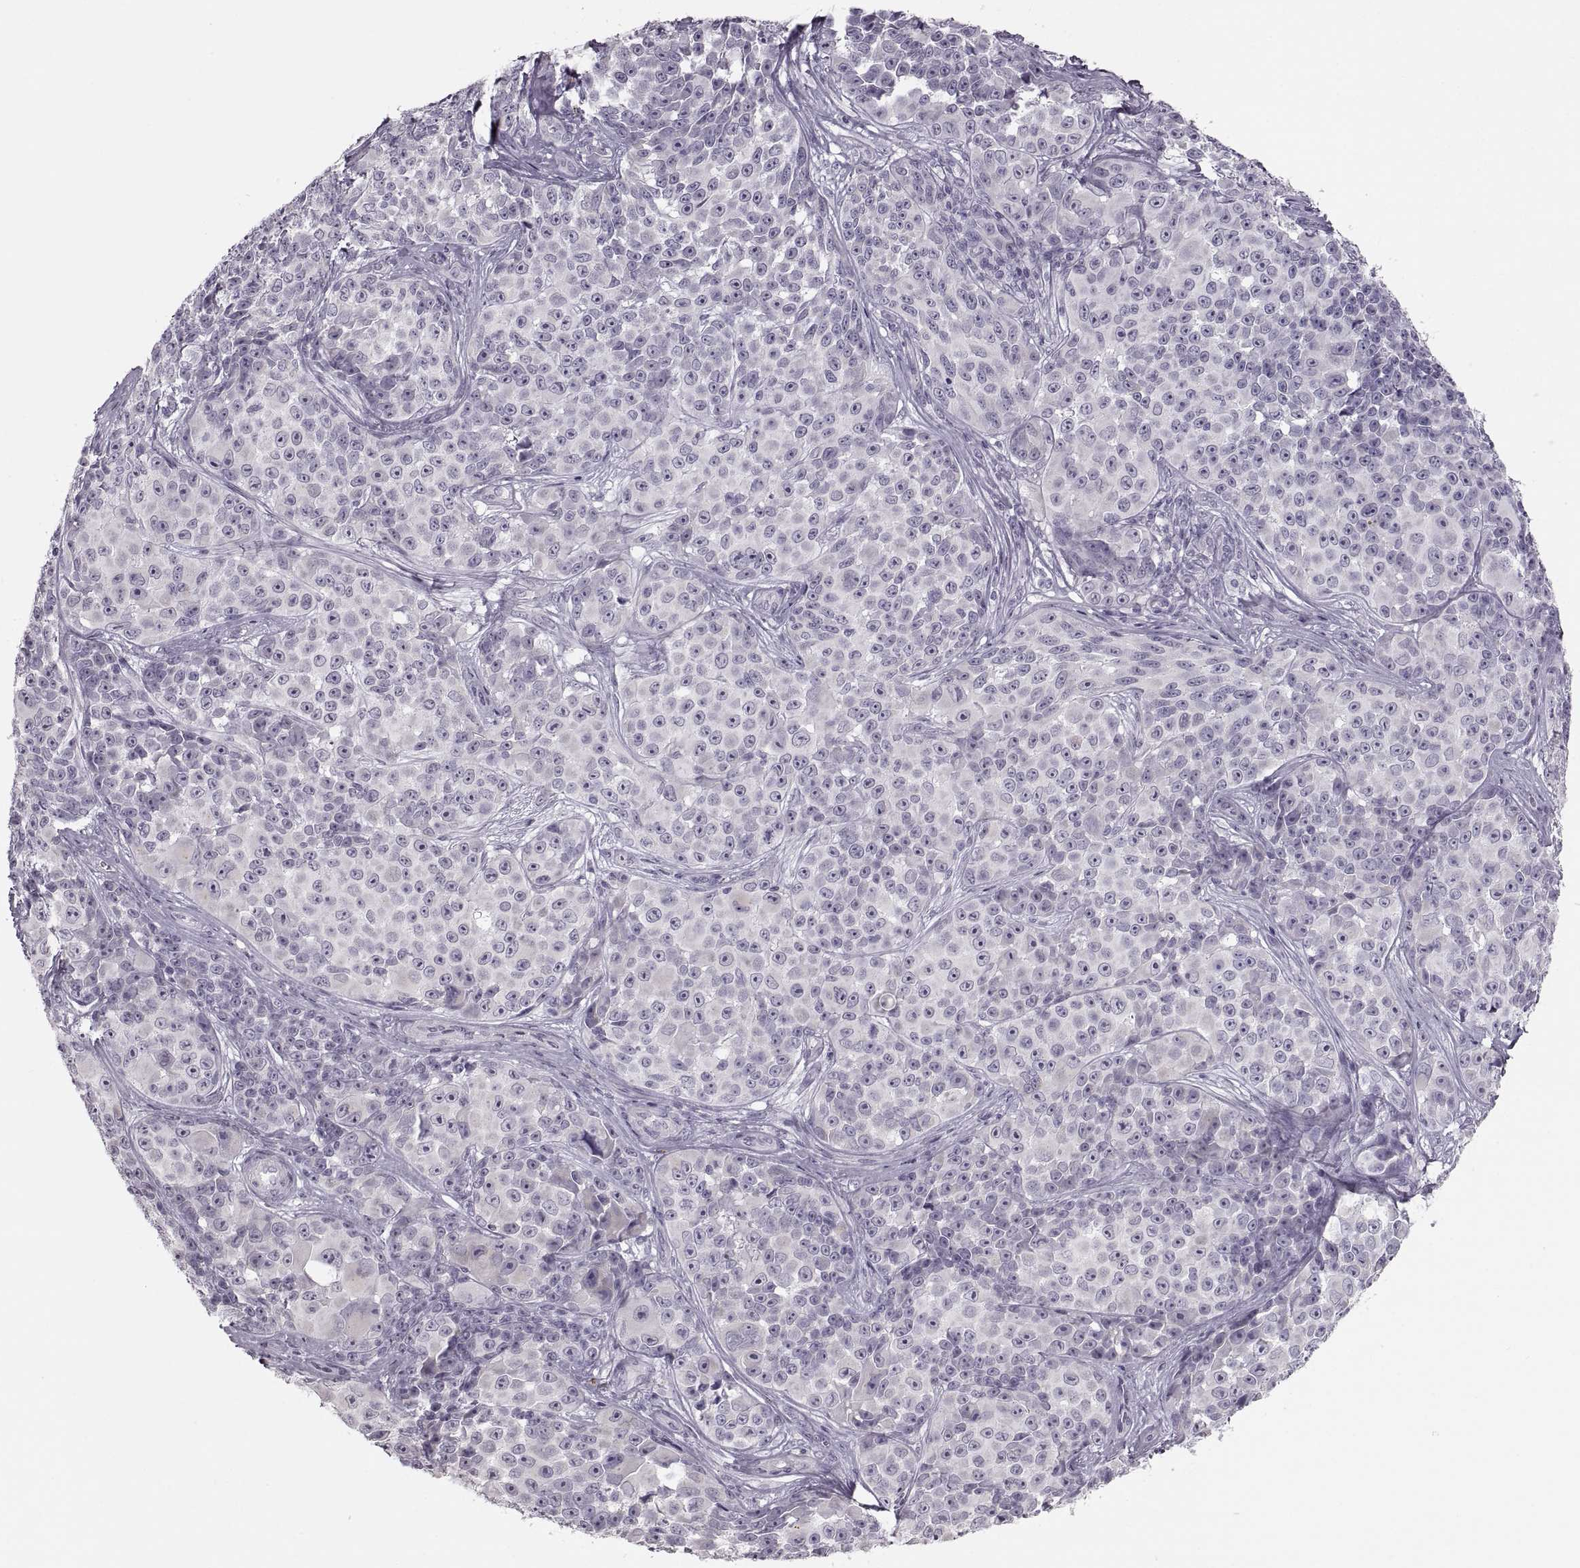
{"staining": {"intensity": "negative", "quantity": "none", "location": "none"}, "tissue": "melanoma", "cell_type": "Tumor cells", "image_type": "cancer", "snomed": [{"axis": "morphology", "description": "Malignant melanoma, NOS"}, {"axis": "topography", "description": "Skin"}], "caption": "An image of melanoma stained for a protein shows no brown staining in tumor cells.", "gene": "CNTN1", "patient": {"sex": "female", "age": 88}}